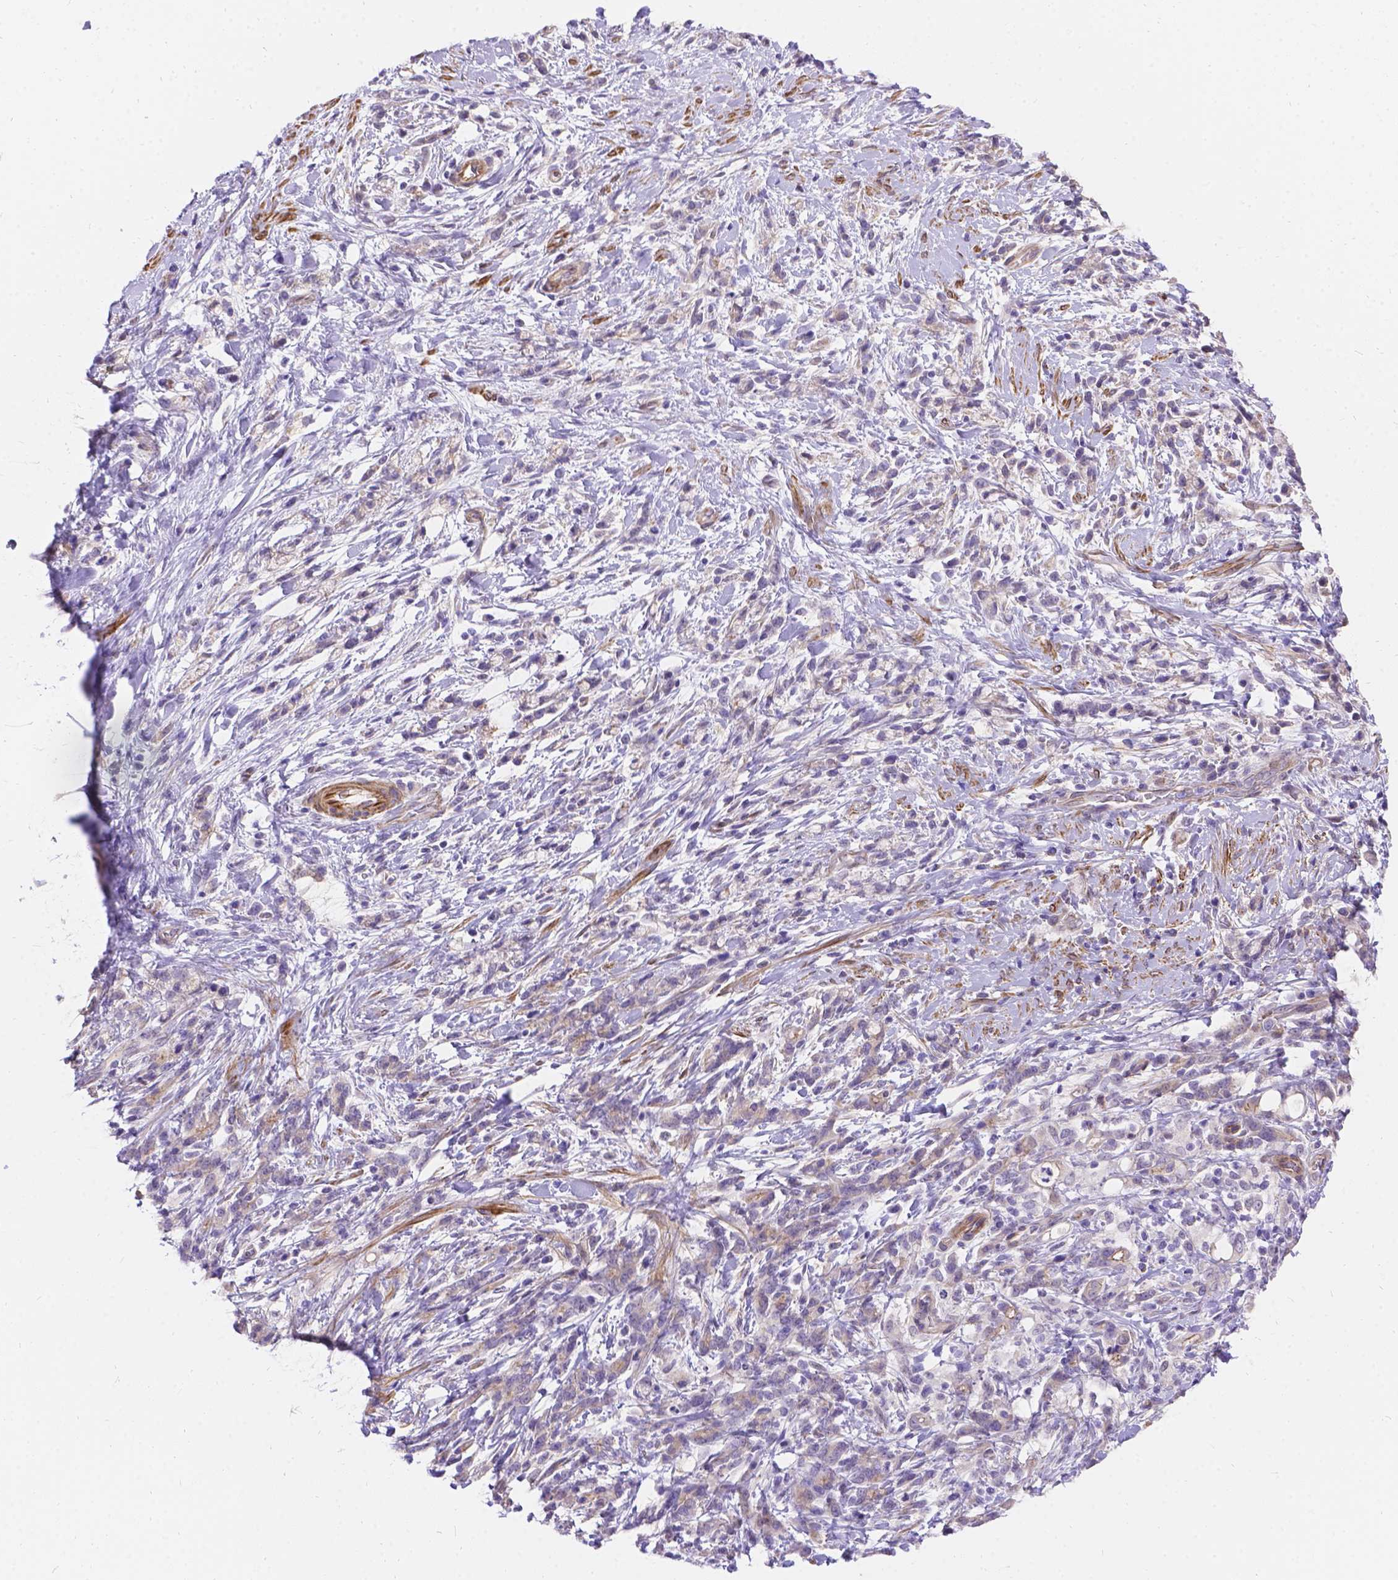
{"staining": {"intensity": "weak", "quantity": "<25%", "location": "cytoplasmic/membranous"}, "tissue": "stomach cancer", "cell_type": "Tumor cells", "image_type": "cancer", "snomed": [{"axis": "morphology", "description": "Adenocarcinoma, NOS"}, {"axis": "topography", "description": "Stomach"}], "caption": "Image shows no significant protein expression in tumor cells of stomach cancer.", "gene": "PALS1", "patient": {"sex": "female", "age": 57}}